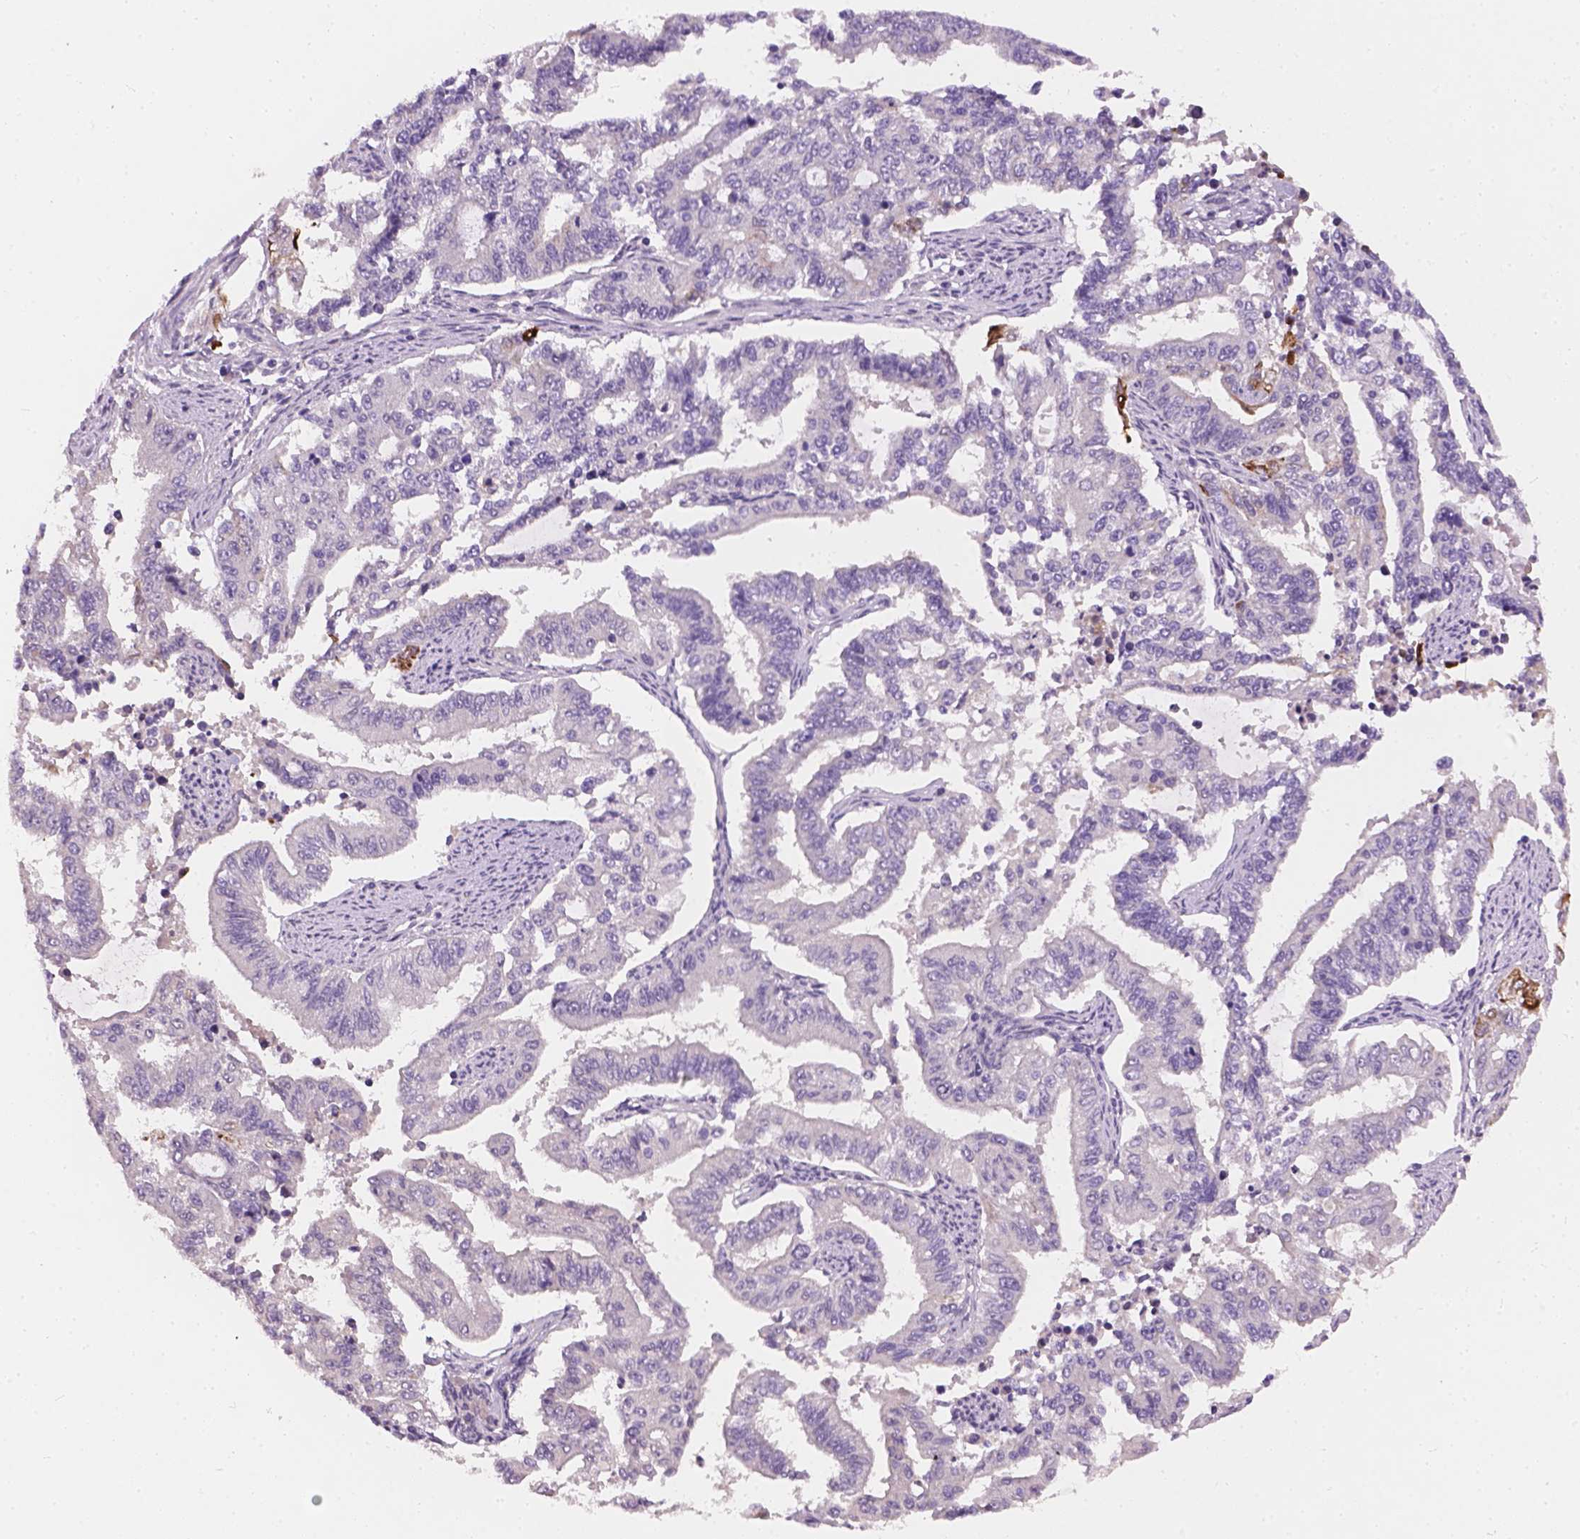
{"staining": {"intensity": "negative", "quantity": "none", "location": "none"}, "tissue": "endometrial cancer", "cell_type": "Tumor cells", "image_type": "cancer", "snomed": [{"axis": "morphology", "description": "Adenocarcinoma, NOS"}, {"axis": "topography", "description": "Uterus"}], "caption": "Human endometrial cancer (adenocarcinoma) stained for a protein using IHC exhibits no positivity in tumor cells.", "gene": "KRT17", "patient": {"sex": "female", "age": 59}}